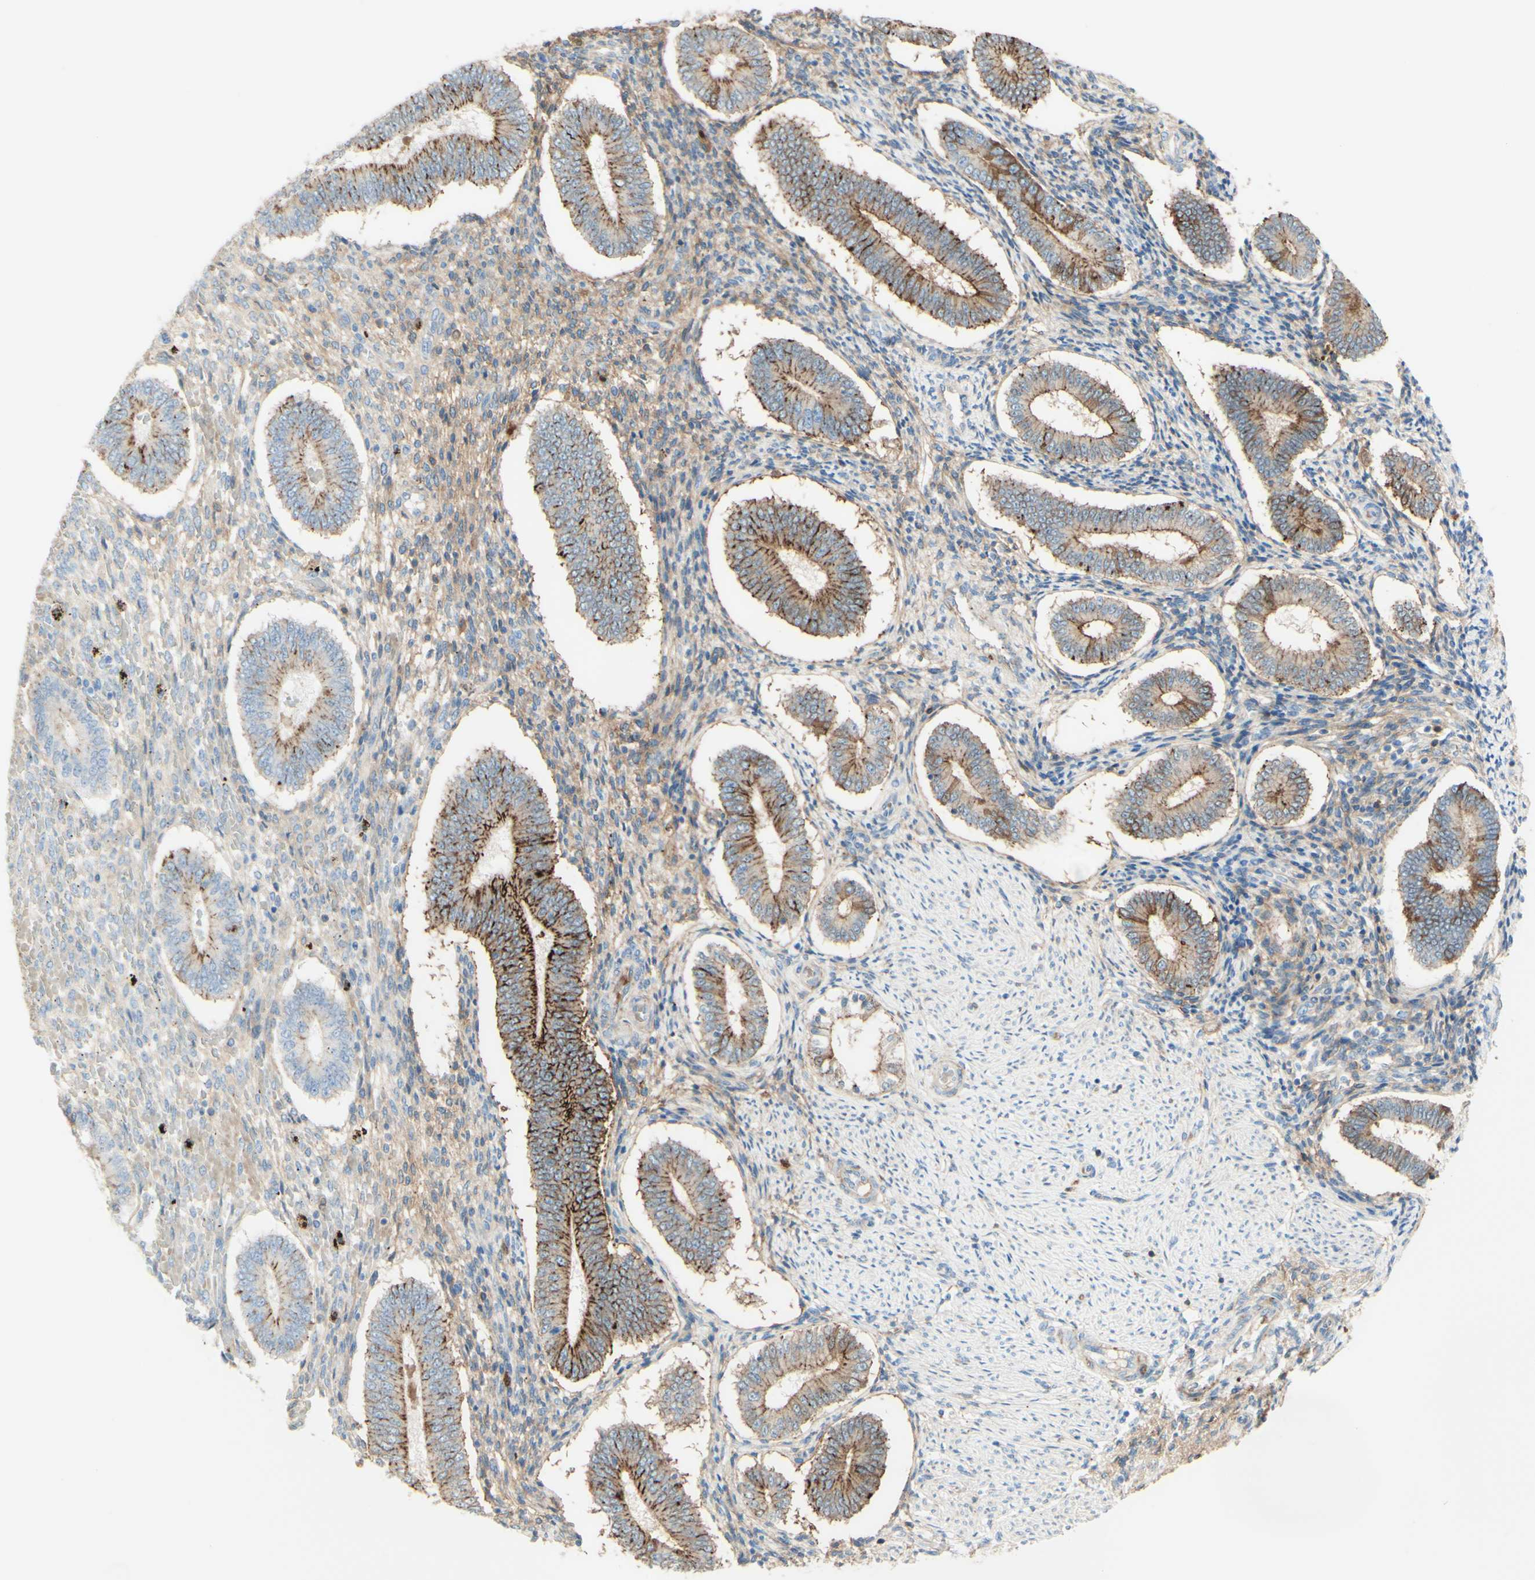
{"staining": {"intensity": "weak", "quantity": "25%-75%", "location": "cytoplasmic/membranous"}, "tissue": "endometrium", "cell_type": "Cells in endometrial stroma", "image_type": "normal", "snomed": [{"axis": "morphology", "description": "Normal tissue, NOS"}, {"axis": "topography", "description": "Endometrium"}], "caption": "Endometrium stained for a protein displays weak cytoplasmic/membranous positivity in cells in endometrial stroma. The staining was performed using DAB (3,3'-diaminobenzidine), with brown indicating positive protein expression. Nuclei are stained blue with hematoxylin.", "gene": "ALCAM", "patient": {"sex": "female", "age": 42}}